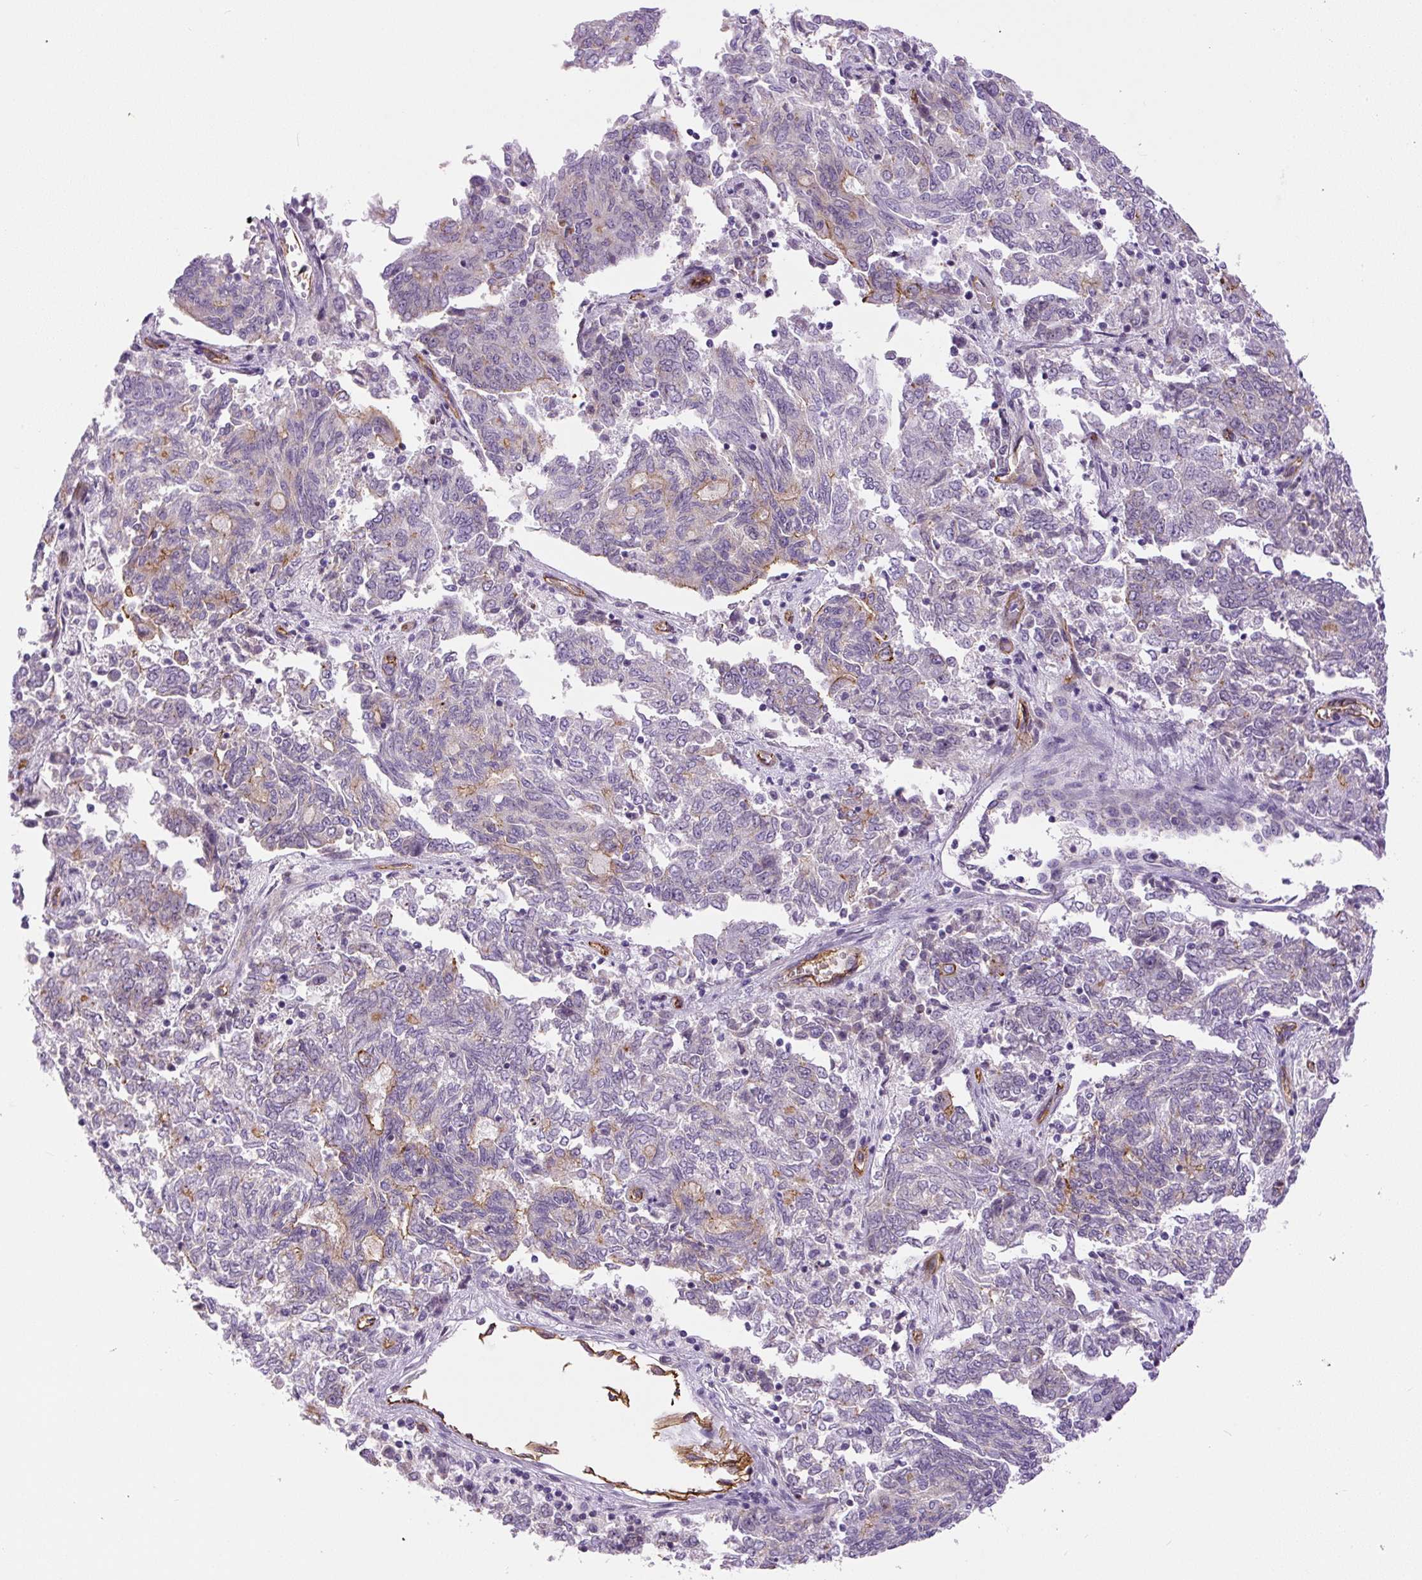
{"staining": {"intensity": "negative", "quantity": "none", "location": "none"}, "tissue": "endometrial cancer", "cell_type": "Tumor cells", "image_type": "cancer", "snomed": [{"axis": "morphology", "description": "Adenocarcinoma, NOS"}, {"axis": "topography", "description": "Endometrium"}], "caption": "Immunohistochemistry (IHC) of endometrial cancer displays no staining in tumor cells.", "gene": "MYO5C", "patient": {"sex": "female", "age": 80}}